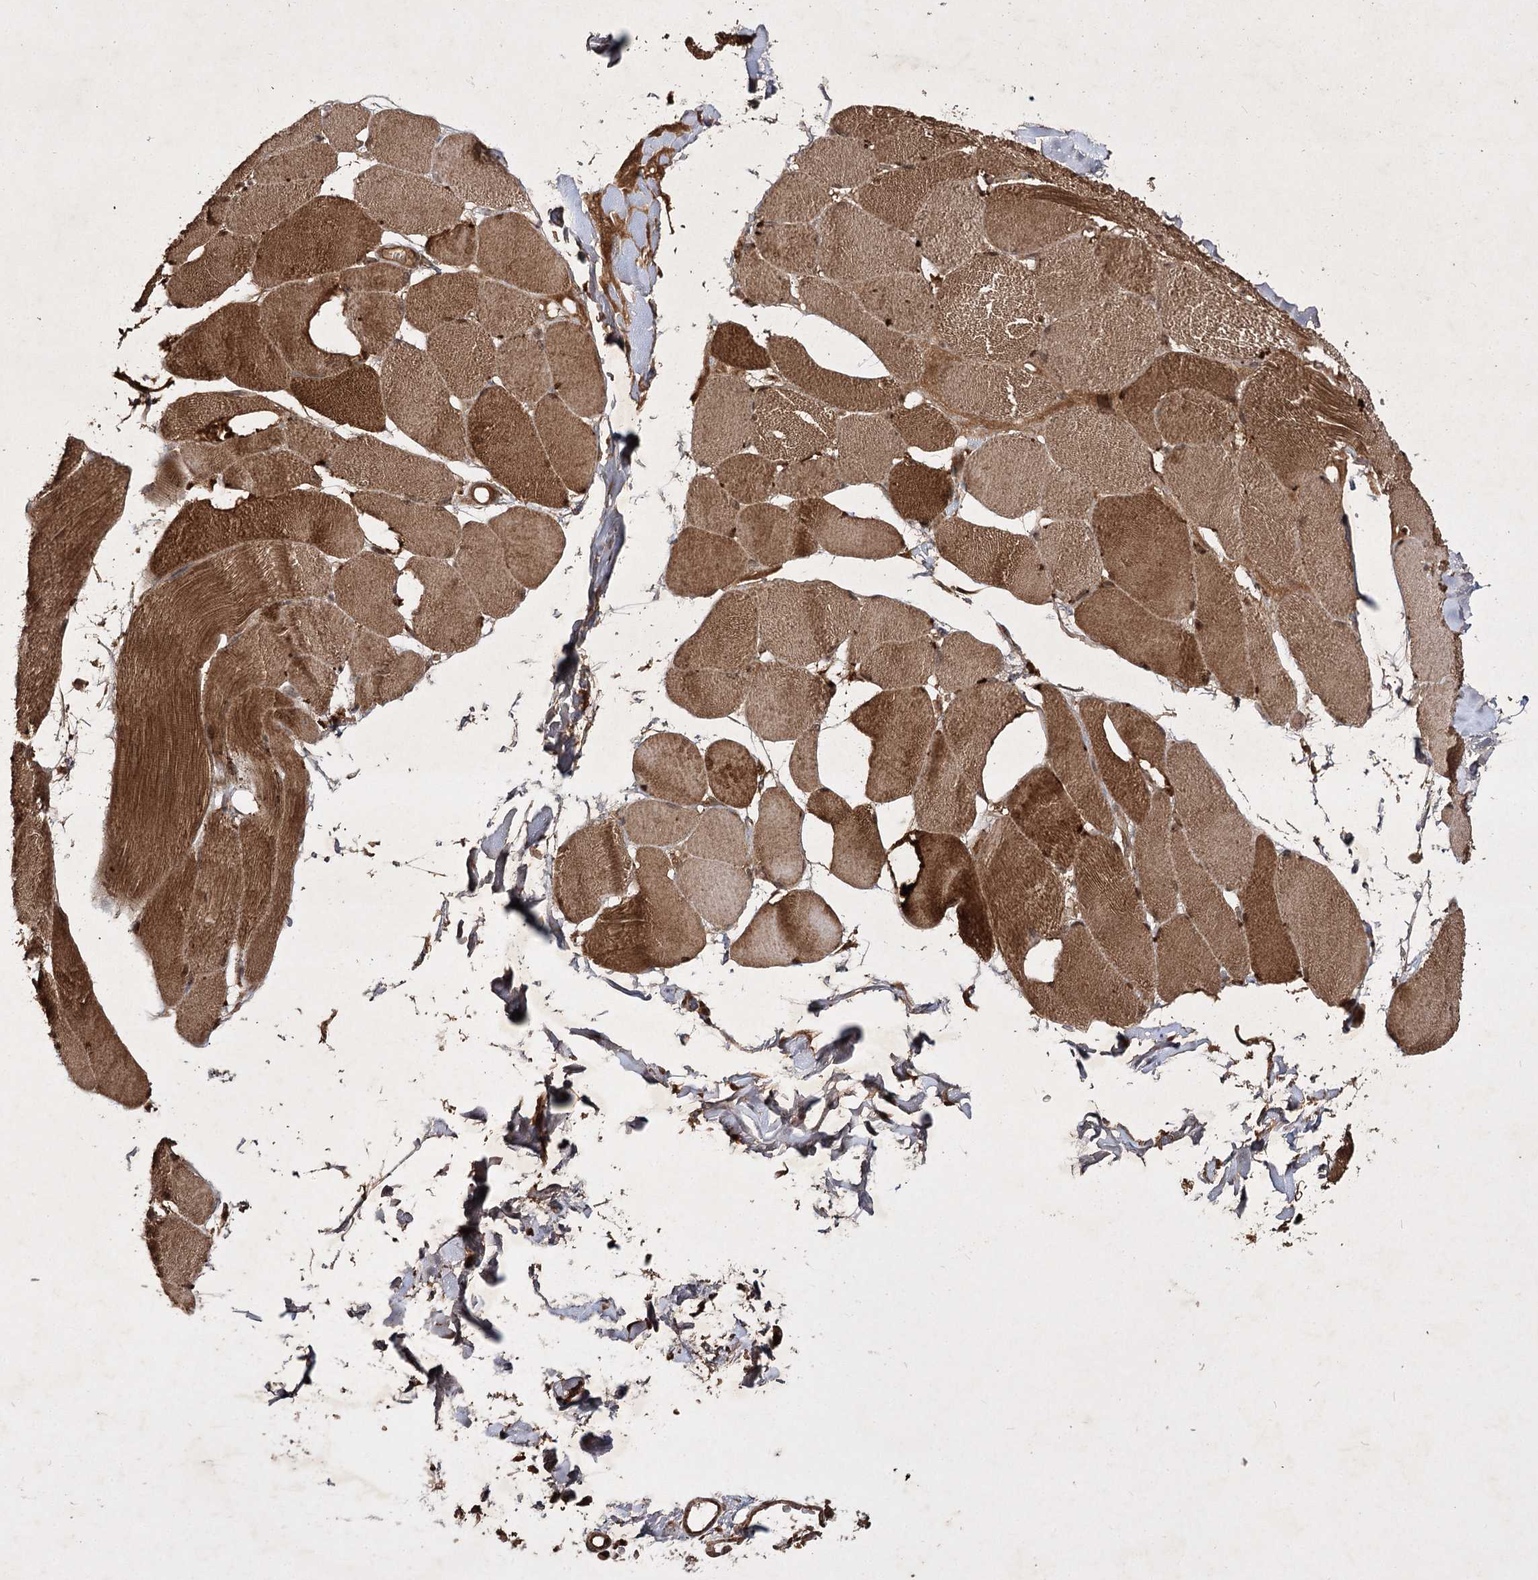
{"staining": {"intensity": "strong", "quantity": "25%-75%", "location": "cytoplasmic/membranous,nuclear"}, "tissue": "skeletal muscle", "cell_type": "Myocytes", "image_type": "normal", "snomed": [{"axis": "morphology", "description": "Normal tissue, NOS"}, {"axis": "topography", "description": "Skin"}, {"axis": "topography", "description": "Skeletal muscle"}], "caption": "High-magnification brightfield microscopy of benign skeletal muscle stained with DAB (3,3'-diaminobenzidine) (brown) and counterstained with hematoxylin (blue). myocytes exhibit strong cytoplasmic/membranous,nuclear staining is appreciated in approximately25%-75% of cells.", "gene": "DNAJC13", "patient": {"sex": "male", "age": 83}}